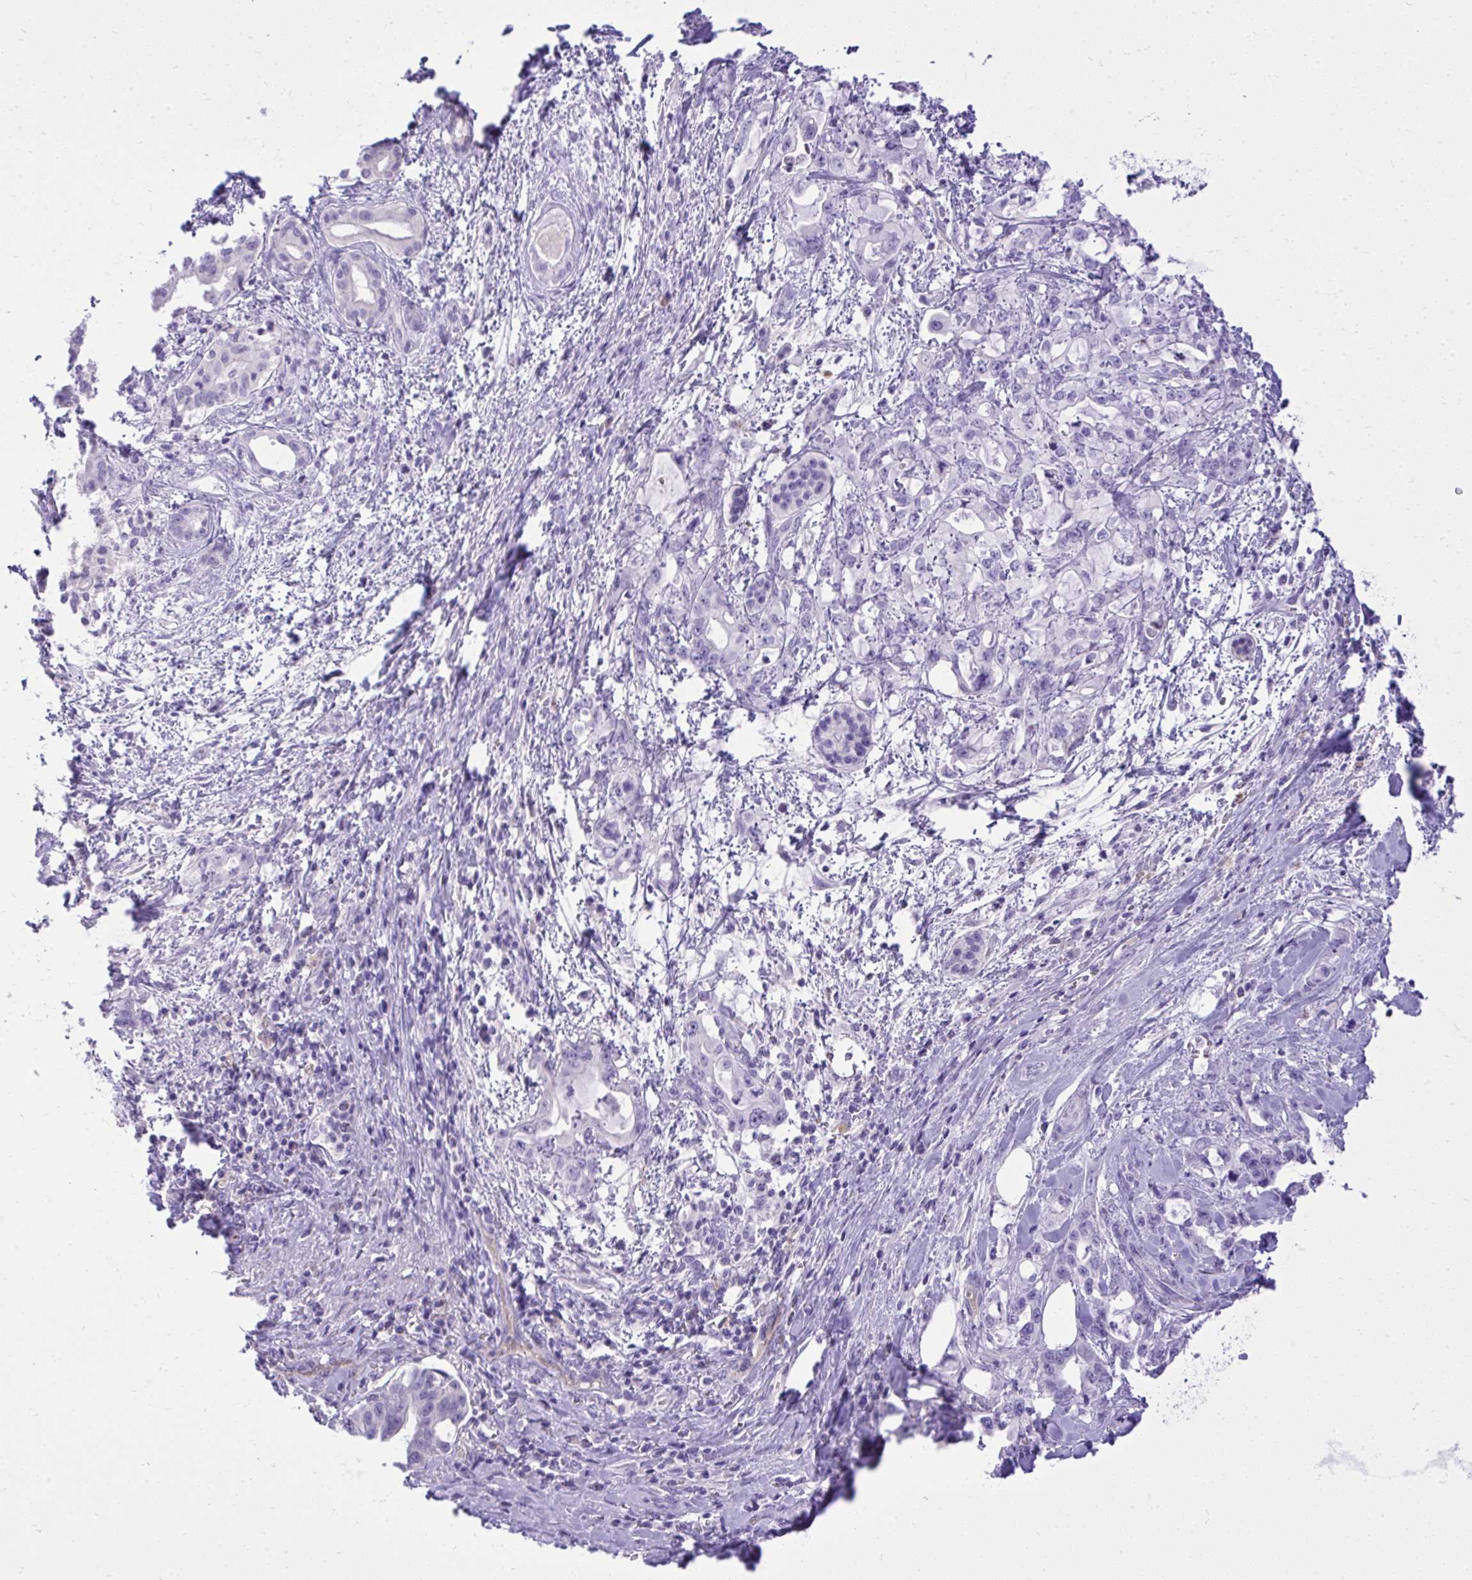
{"staining": {"intensity": "negative", "quantity": "none", "location": "none"}, "tissue": "pancreatic cancer", "cell_type": "Tumor cells", "image_type": "cancer", "snomed": [{"axis": "morphology", "description": "Adenocarcinoma, NOS"}, {"axis": "topography", "description": "Pancreas"}], "caption": "DAB (3,3'-diaminobenzidine) immunohistochemical staining of pancreatic adenocarcinoma shows no significant positivity in tumor cells. (DAB (3,3'-diaminobenzidine) immunohistochemistry (IHC) with hematoxylin counter stain).", "gene": "ST6GALNAC3", "patient": {"sex": "female", "age": 61}}